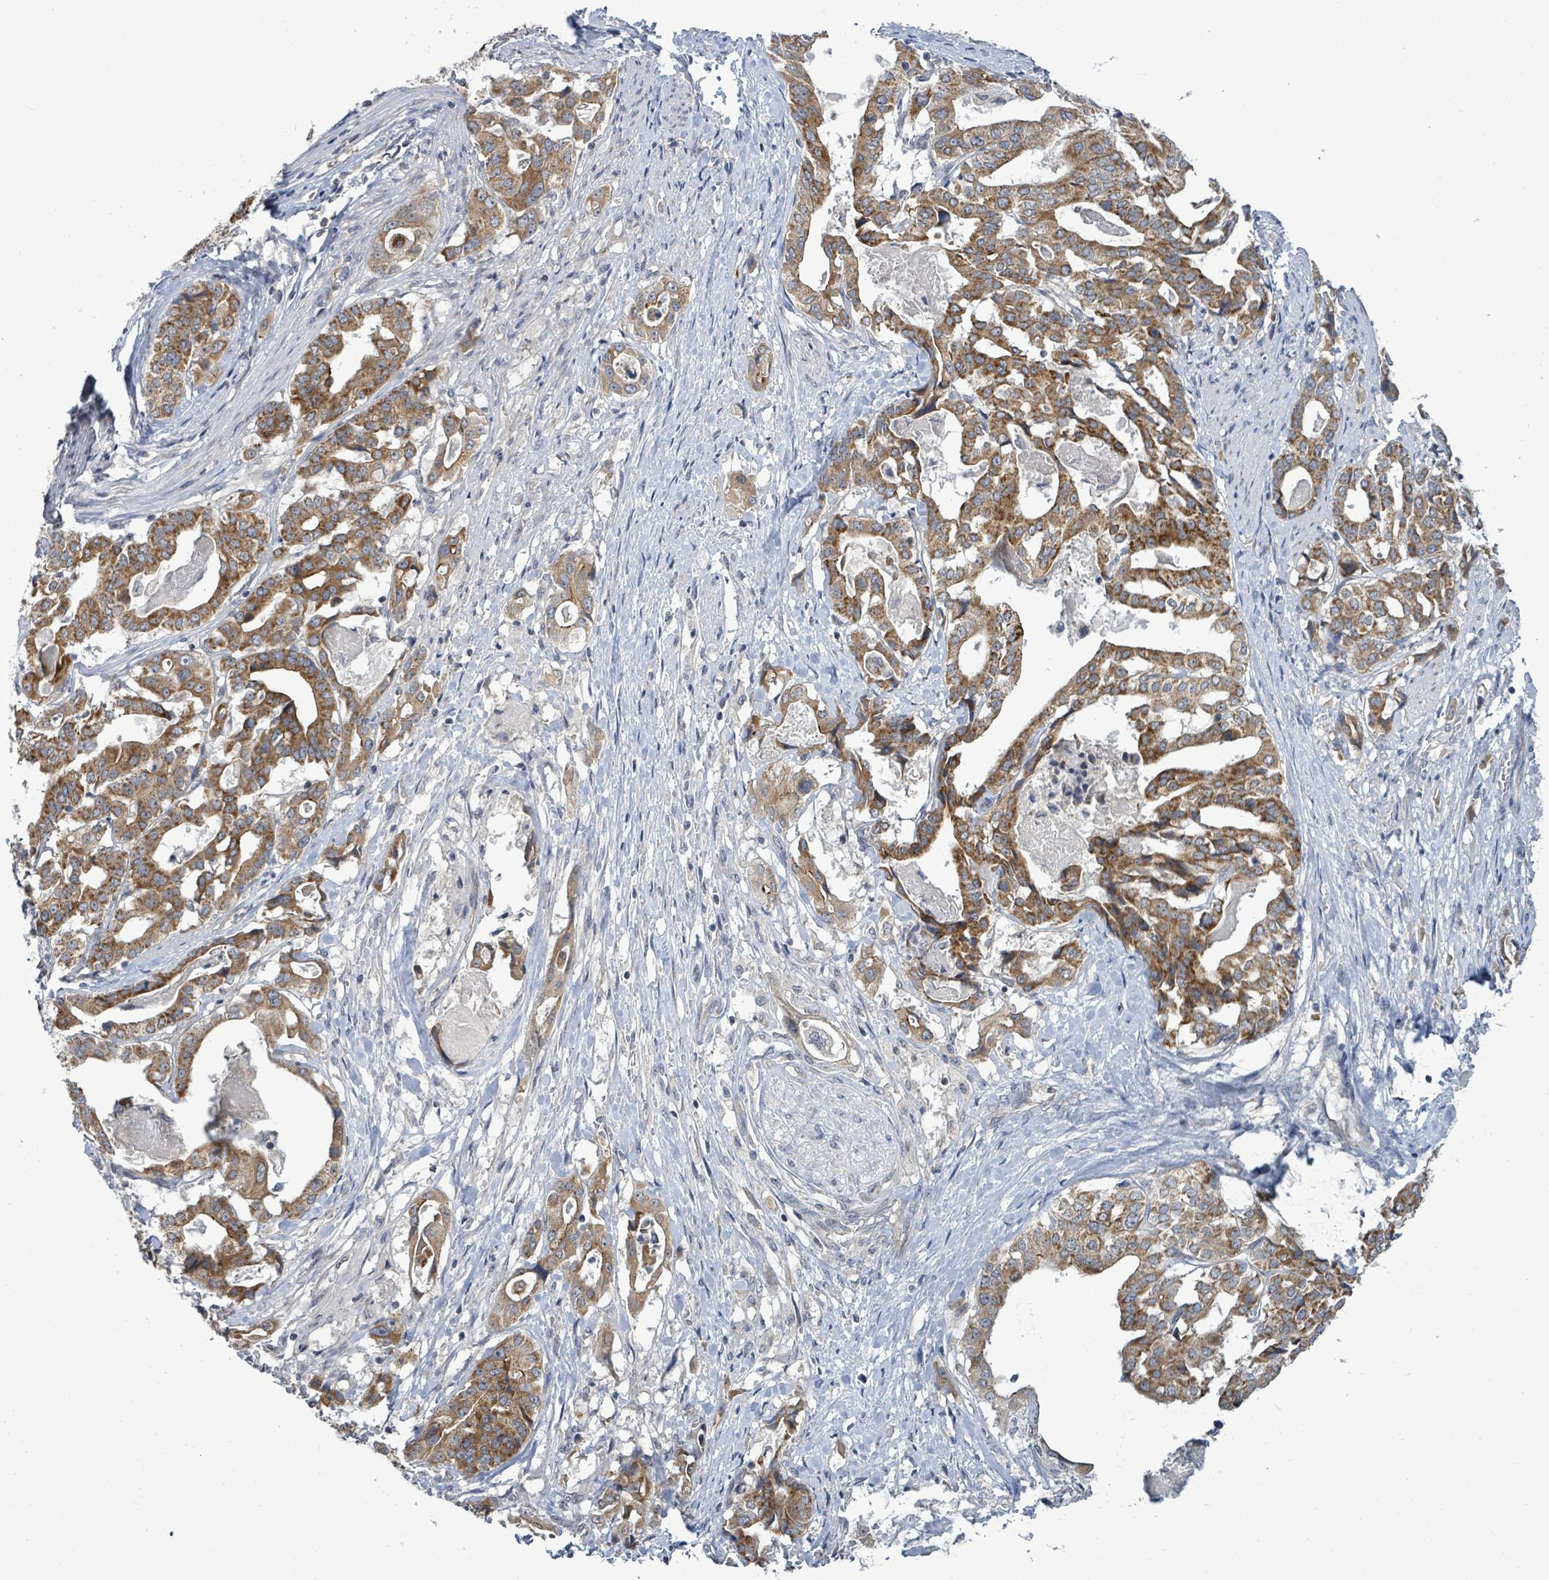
{"staining": {"intensity": "moderate", "quantity": ">75%", "location": "cytoplasmic/membranous"}, "tissue": "stomach cancer", "cell_type": "Tumor cells", "image_type": "cancer", "snomed": [{"axis": "morphology", "description": "Adenocarcinoma, NOS"}, {"axis": "topography", "description": "Stomach"}], "caption": "An IHC image of neoplastic tissue is shown. Protein staining in brown shows moderate cytoplasmic/membranous positivity in stomach cancer (adenocarcinoma) within tumor cells. (DAB = brown stain, brightfield microscopy at high magnification).", "gene": "COQ10B", "patient": {"sex": "male", "age": 48}}